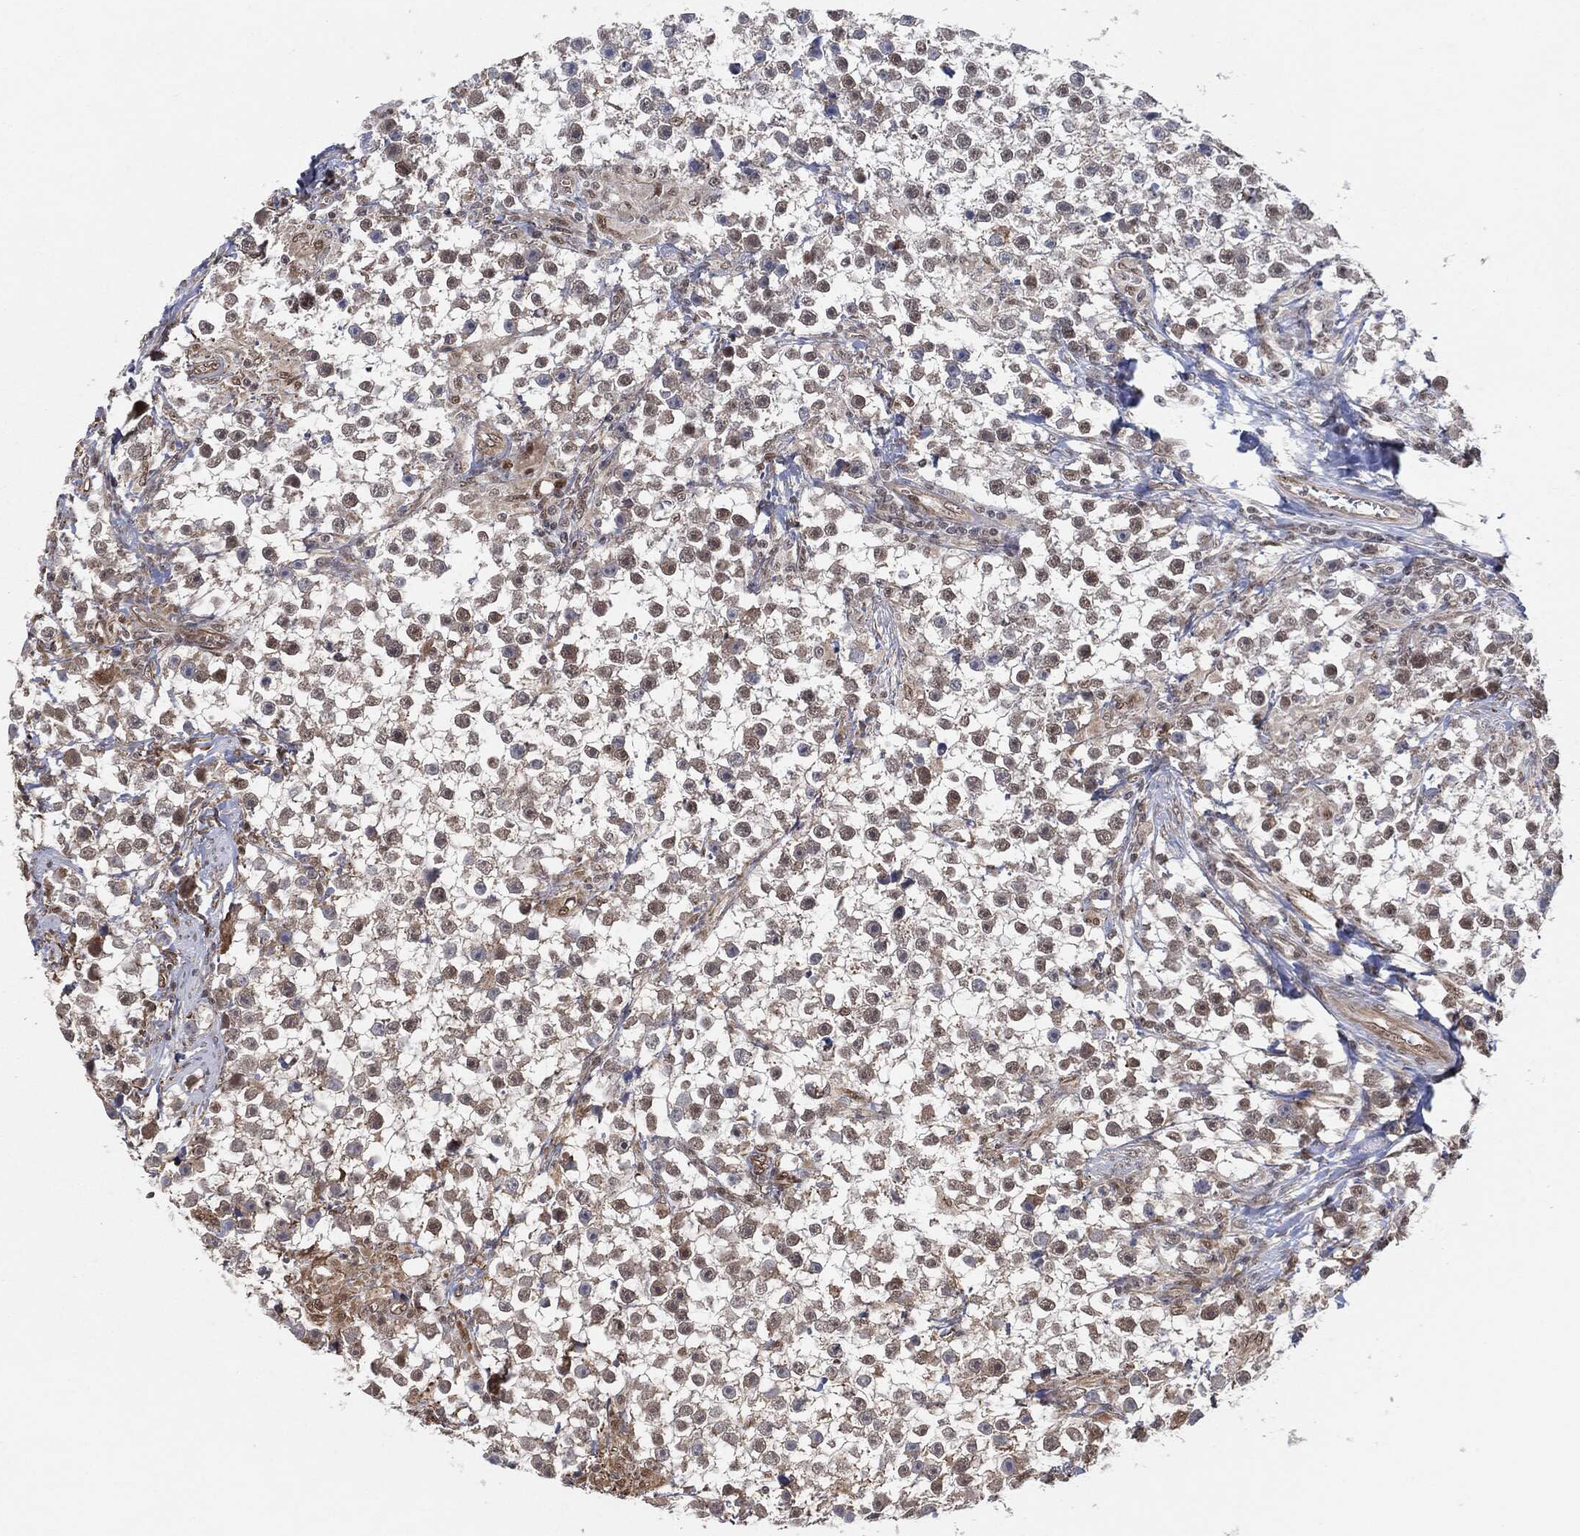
{"staining": {"intensity": "moderate", "quantity": "25%-75%", "location": "cytoplasmic/membranous"}, "tissue": "testis cancer", "cell_type": "Tumor cells", "image_type": "cancer", "snomed": [{"axis": "morphology", "description": "Seminoma, NOS"}, {"axis": "topography", "description": "Testis"}], "caption": "Moderate cytoplasmic/membranous protein expression is appreciated in approximately 25%-75% of tumor cells in testis cancer (seminoma). The protein is stained brown, and the nuclei are stained in blue (DAB (3,3'-diaminobenzidine) IHC with brightfield microscopy, high magnification).", "gene": "TP53RK", "patient": {"sex": "male", "age": 59}}